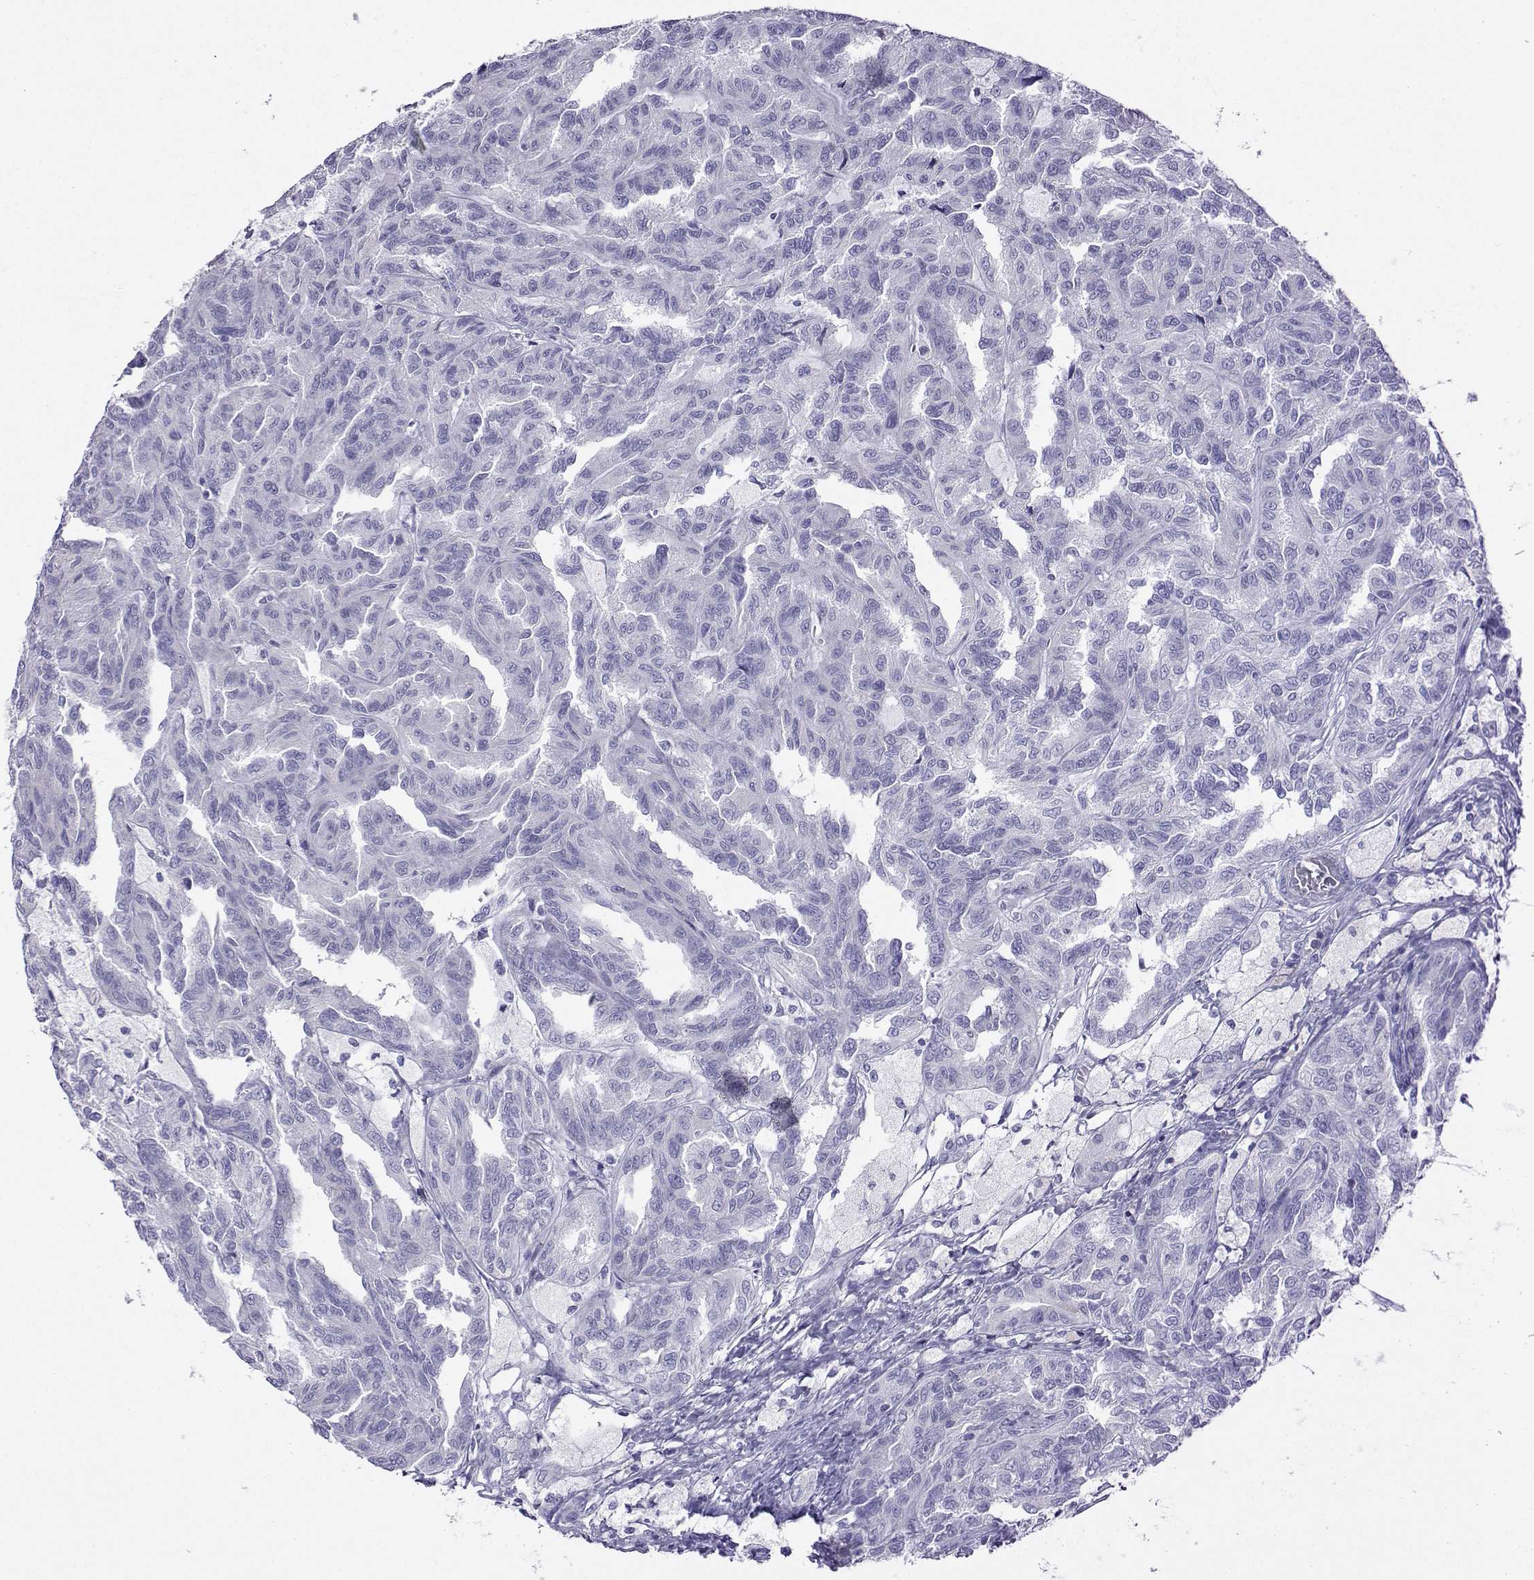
{"staining": {"intensity": "negative", "quantity": "none", "location": "none"}, "tissue": "renal cancer", "cell_type": "Tumor cells", "image_type": "cancer", "snomed": [{"axis": "morphology", "description": "Adenocarcinoma, NOS"}, {"axis": "topography", "description": "Kidney"}], "caption": "An immunohistochemistry (IHC) image of adenocarcinoma (renal) is shown. There is no staining in tumor cells of adenocarcinoma (renal). The staining is performed using DAB brown chromogen with nuclei counter-stained in using hematoxylin.", "gene": "FBXO24", "patient": {"sex": "male", "age": 79}}